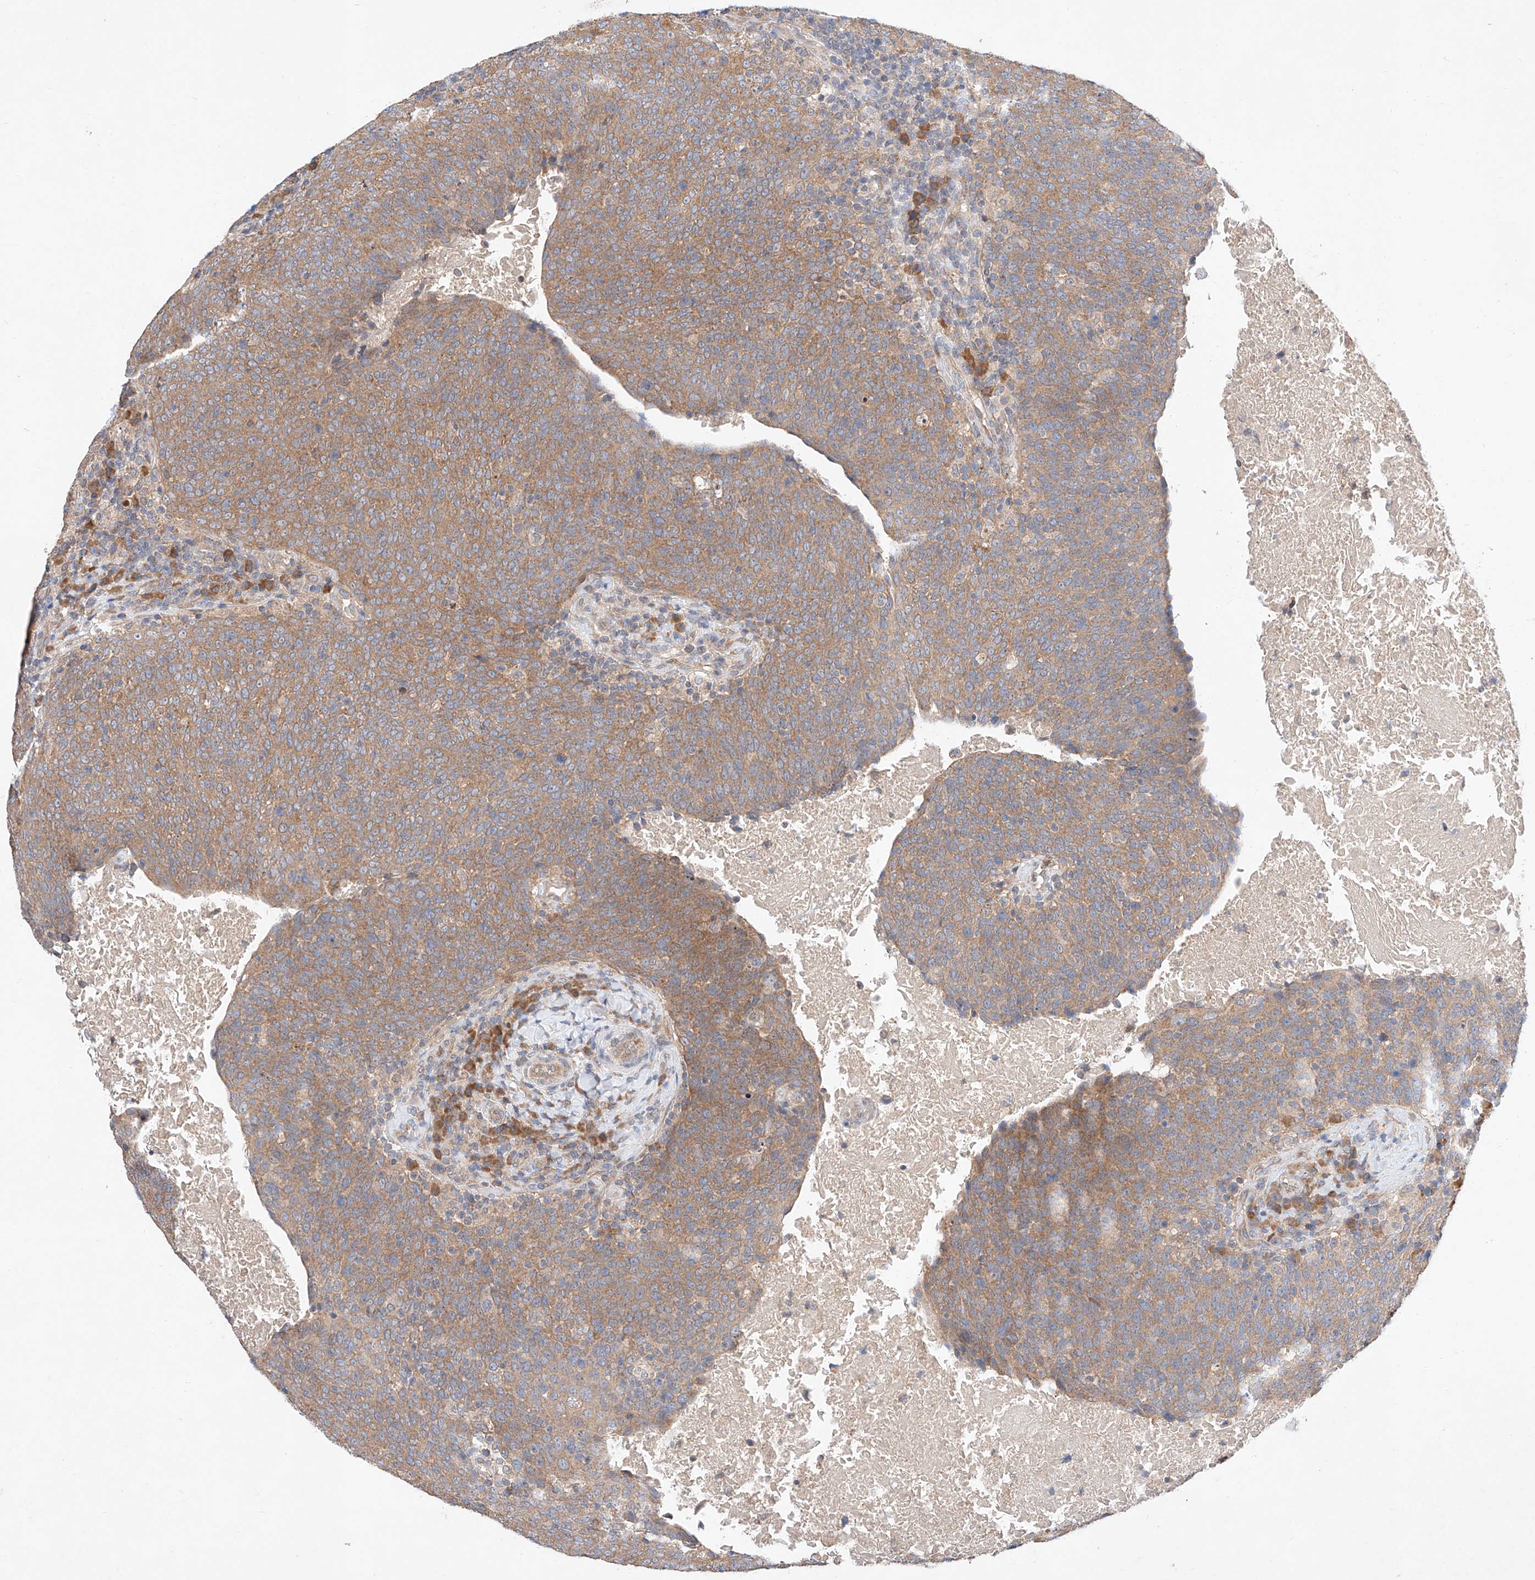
{"staining": {"intensity": "moderate", "quantity": ">75%", "location": "cytoplasmic/membranous"}, "tissue": "head and neck cancer", "cell_type": "Tumor cells", "image_type": "cancer", "snomed": [{"axis": "morphology", "description": "Squamous cell carcinoma, NOS"}, {"axis": "morphology", "description": "Squamous cell carcinoma, metastatic, NOS"}, {"axis": "topography", "description": "Lymph node"}, {"axis": "topography", "description": "Head-Neck"}], "caption": "Immunohistochemistry photomicrograph of head and neck cancer (squamous cell carcinoma) stained for a protein (brown), which exhibits medium levels of moderate cytoplasmic/membranous staining in about >75% of tumor cells.", "gene": "C6orf118", "patient": {"sex": "male", "age": 62}}